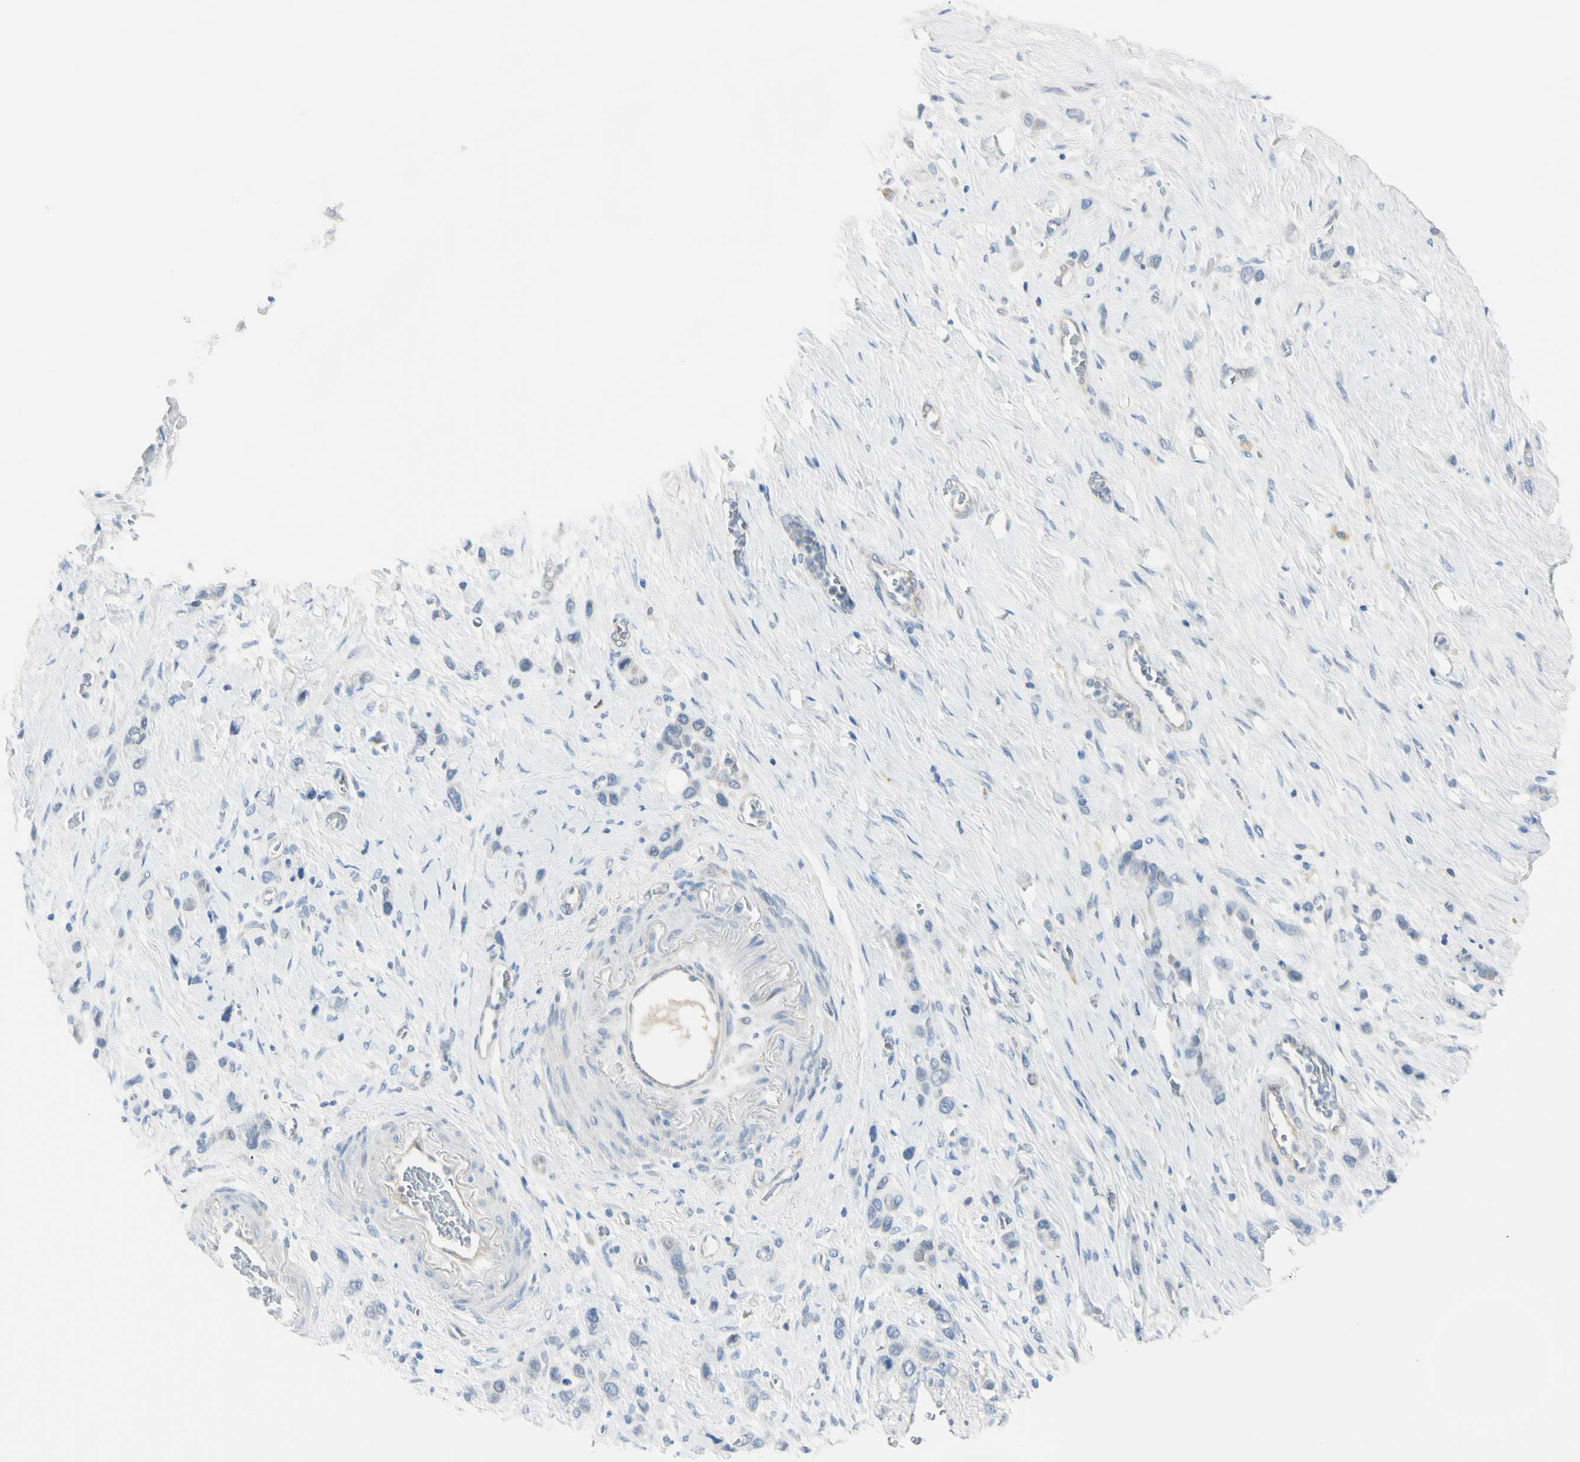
{"staining": {"intensity": "negative", "quantity": "none", "location": "none"}, "tissue": "stomach cancer", "cell_type": "Tumor cells", "image_type": "cancer", "snomed": [{"axis": "morphology", "description": "Normal tissue, NOS"}, {"axis": "morphology", "description": "Adenocarcinoma, NOS"}, {"axis": "morphology", "description": "Adenocarcinoma, High grade"}, {"axis": "topography", "description": "Stomach, upper"}, {"axis": "topography", "description": "Stomach"}], "caption": "DAB (3,3'-diaminobenzidine) immunohistochemical staining of adenocarcinoma (stomach) shows no significant positivity in tumor cells.", "gene": "ASB9", "patient": {"sex": "female", "age": 65}}